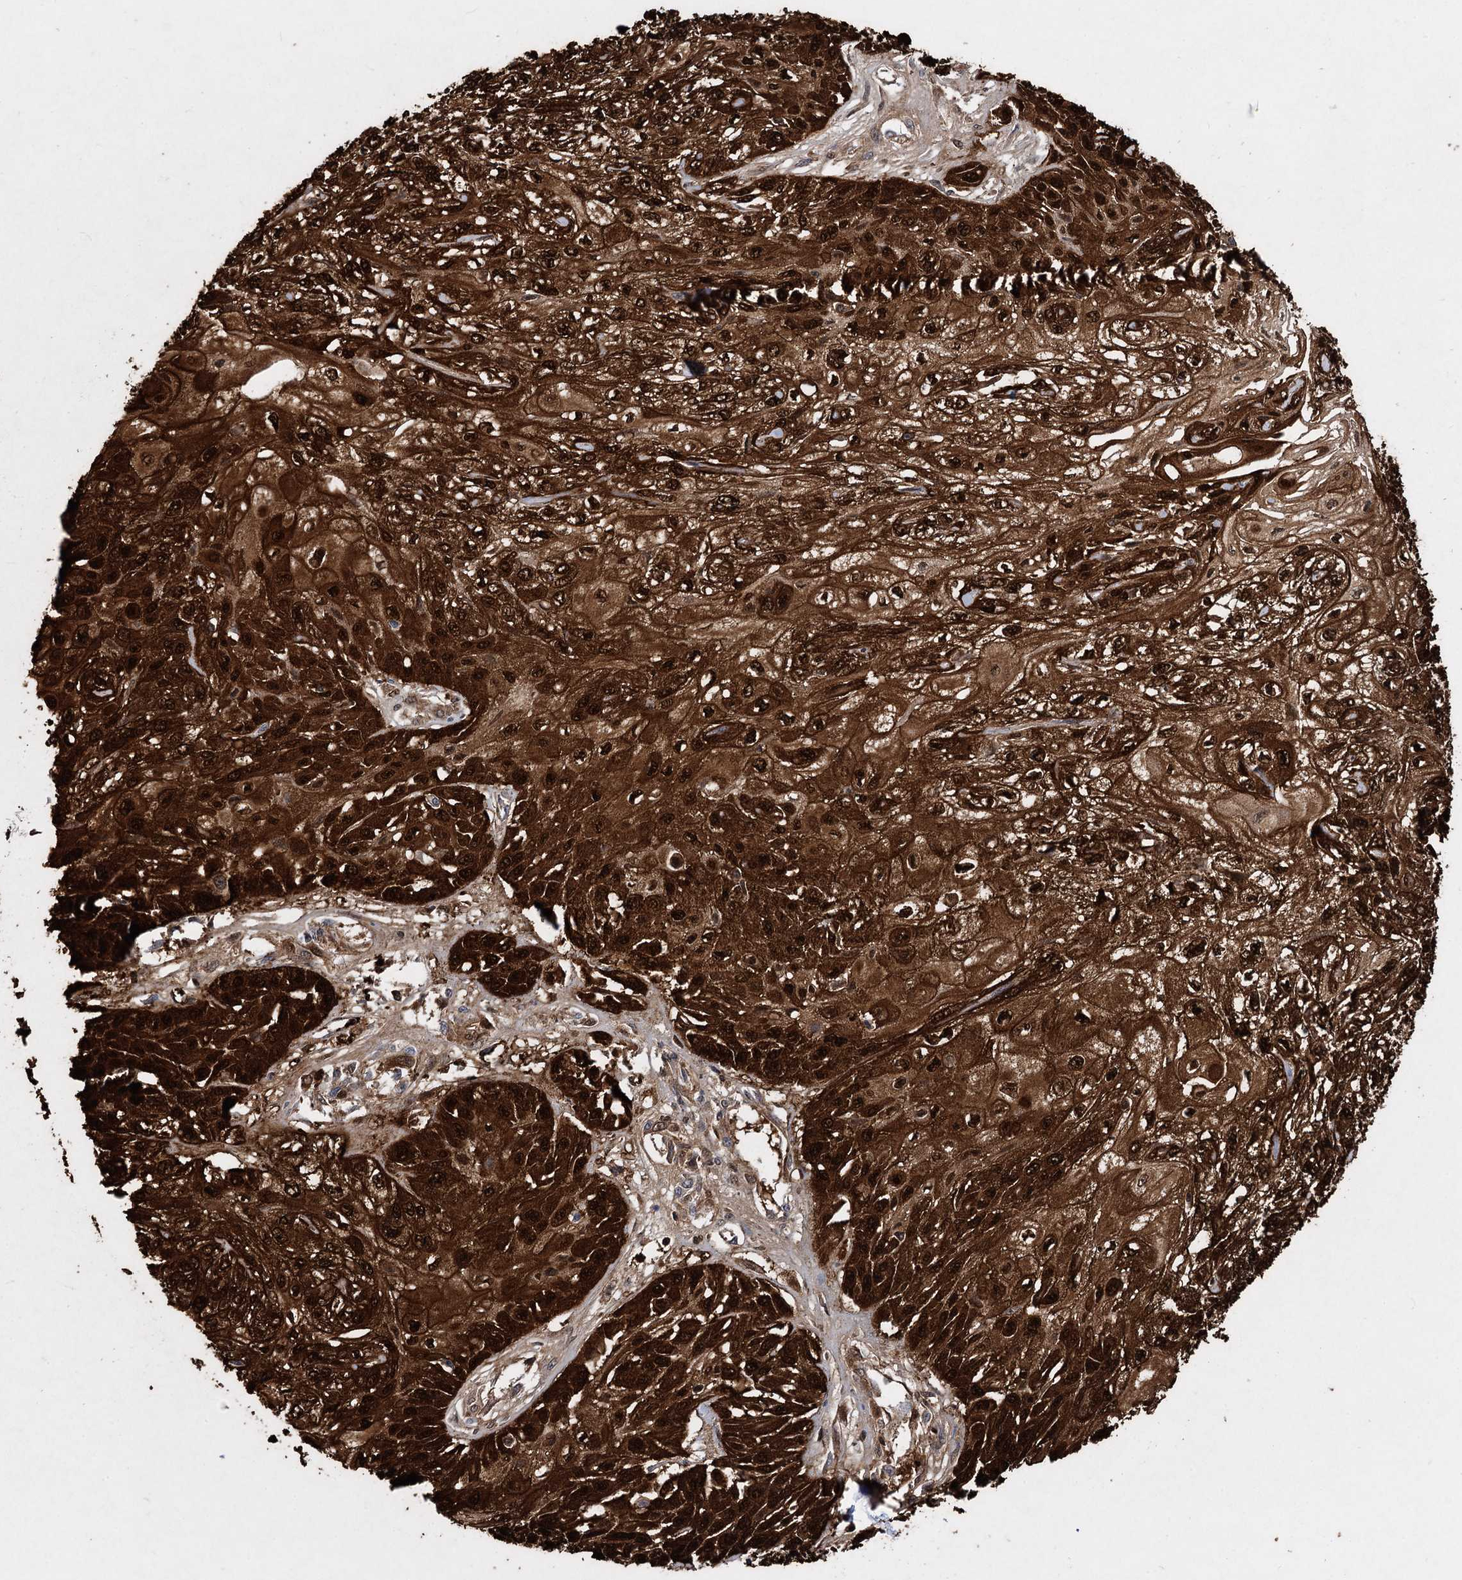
{"staining": {"intensity": "strong", "quantity": ">75%", "location": "cytoplasmic/membranous,nuclear"}, "tissue": "skin cancer", "cell_type": "Tumor cells", "image_type": "cancer", "snomed": [{"axis": "morphology", "description": "Squamous cell carcinoma, NOS"}, {"axis": "morphology", "description": "Squamous cell carcinoma, metastatic, NOS"}, {"axis": "topography", "description": "Skin"}, {"axis": "topography", "description": "Lymph node"}], "caption": "Skin metastatic squamous cell carcinoma stained with DAB (3,3'-diaminobenzidine) IHC shows high levels of strong cytoplasmic/membranous and nuclear staining in approximately >75% of tumor cells. (DAB IHC, brown staining for protein, blue staining for nuclei).", "gene": "MAGEA4", "patient": {"sex": "male", "age": 75}}